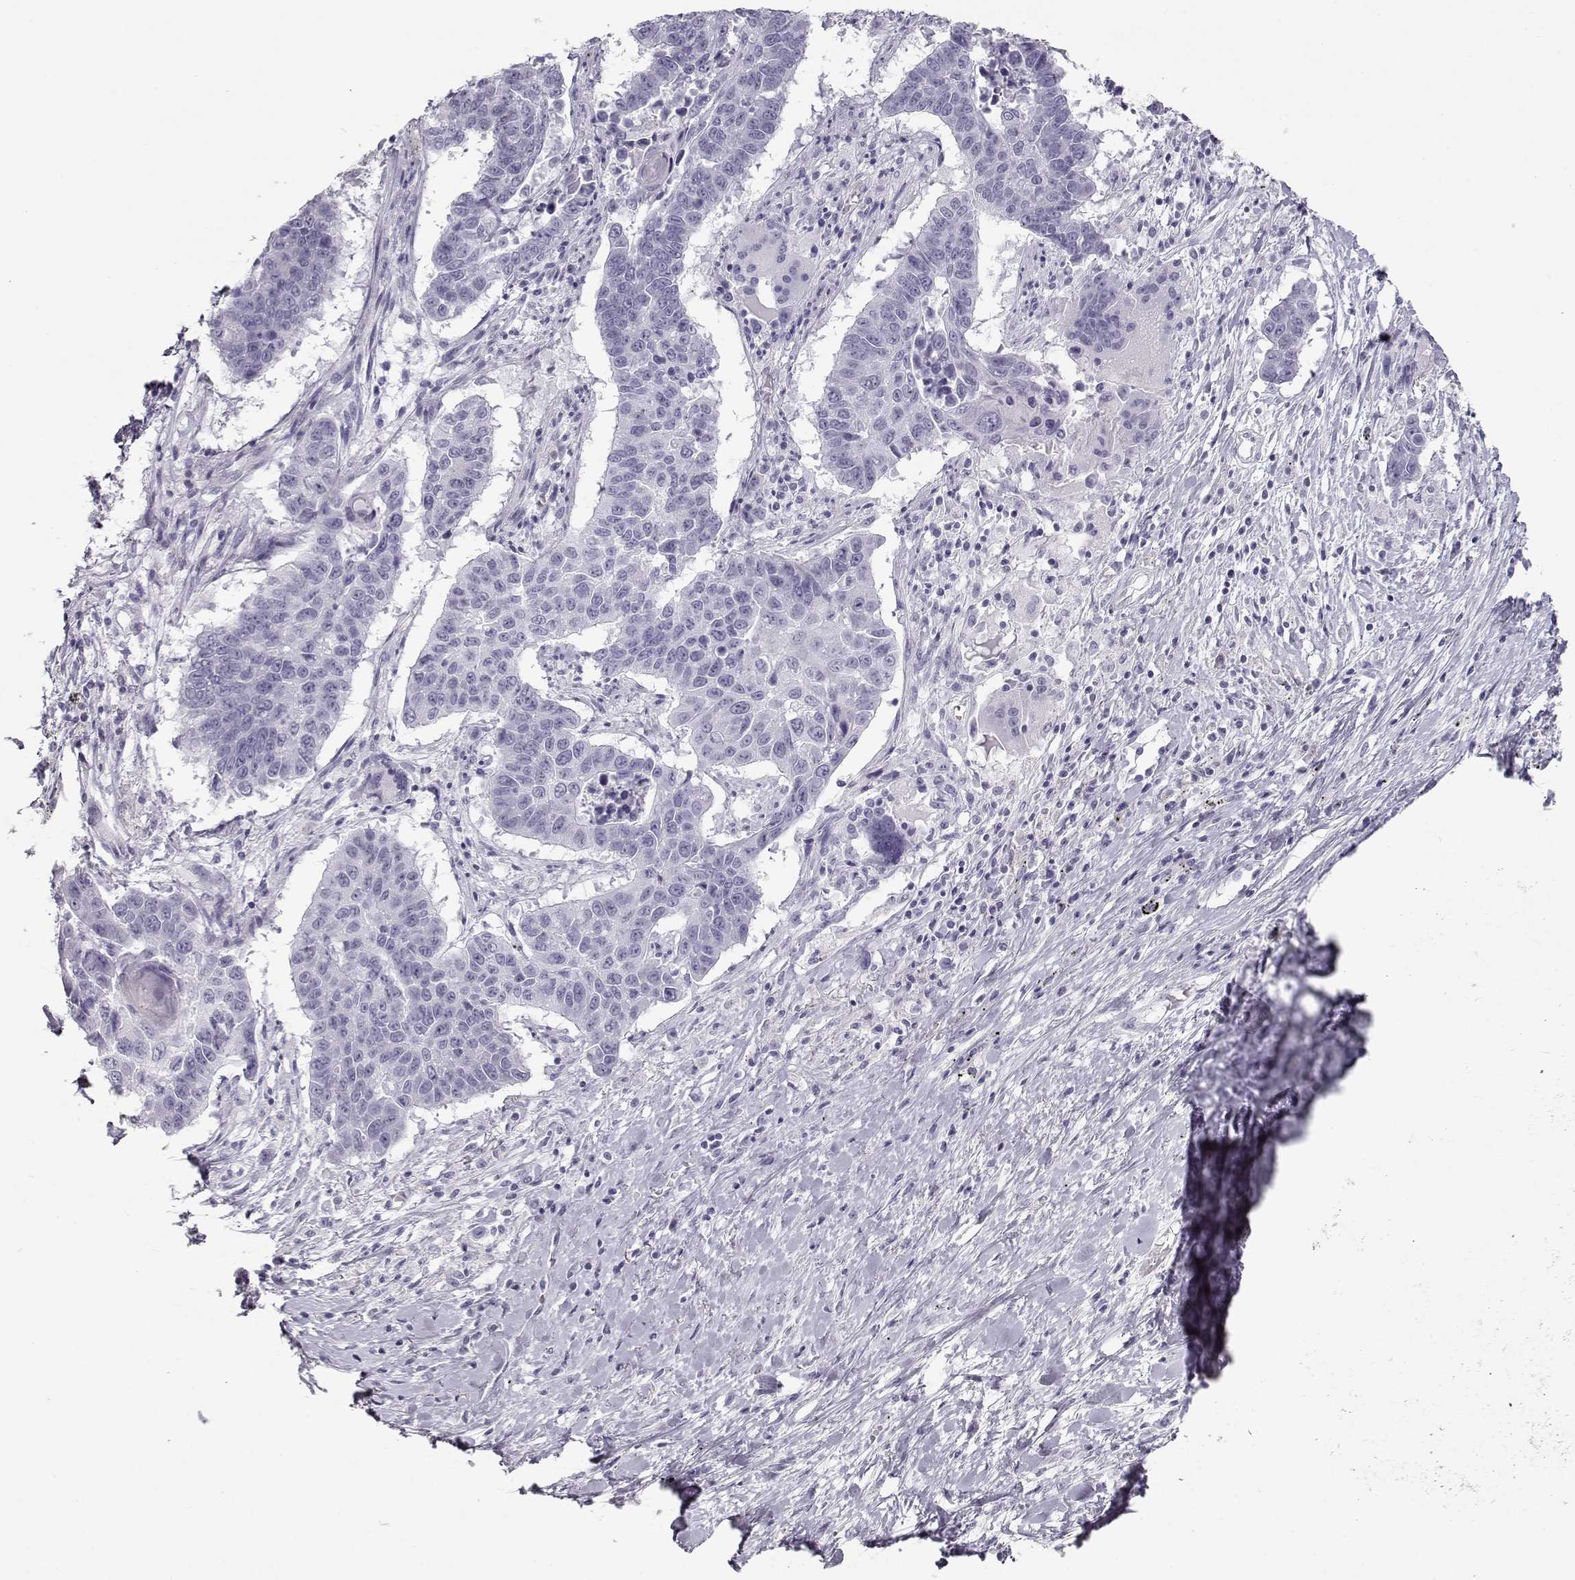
{"staining": {"intensity": "negative", "quantity": "none", "location": "none"}, "tissue": "lung cancer", "cell_type": "Tumor cells", "image_type": "cancer", "snomed": [{"axis": "morphology", "description": "Squamous cell carcinoma, NOS"}, {"axis": "topography", "description": "Lung"}], "caption": "Tumor cells are negative for brown protein staining in lung cancer.", "gene": "TKTL1", "patient": {"sex": "male", "age": 73}}